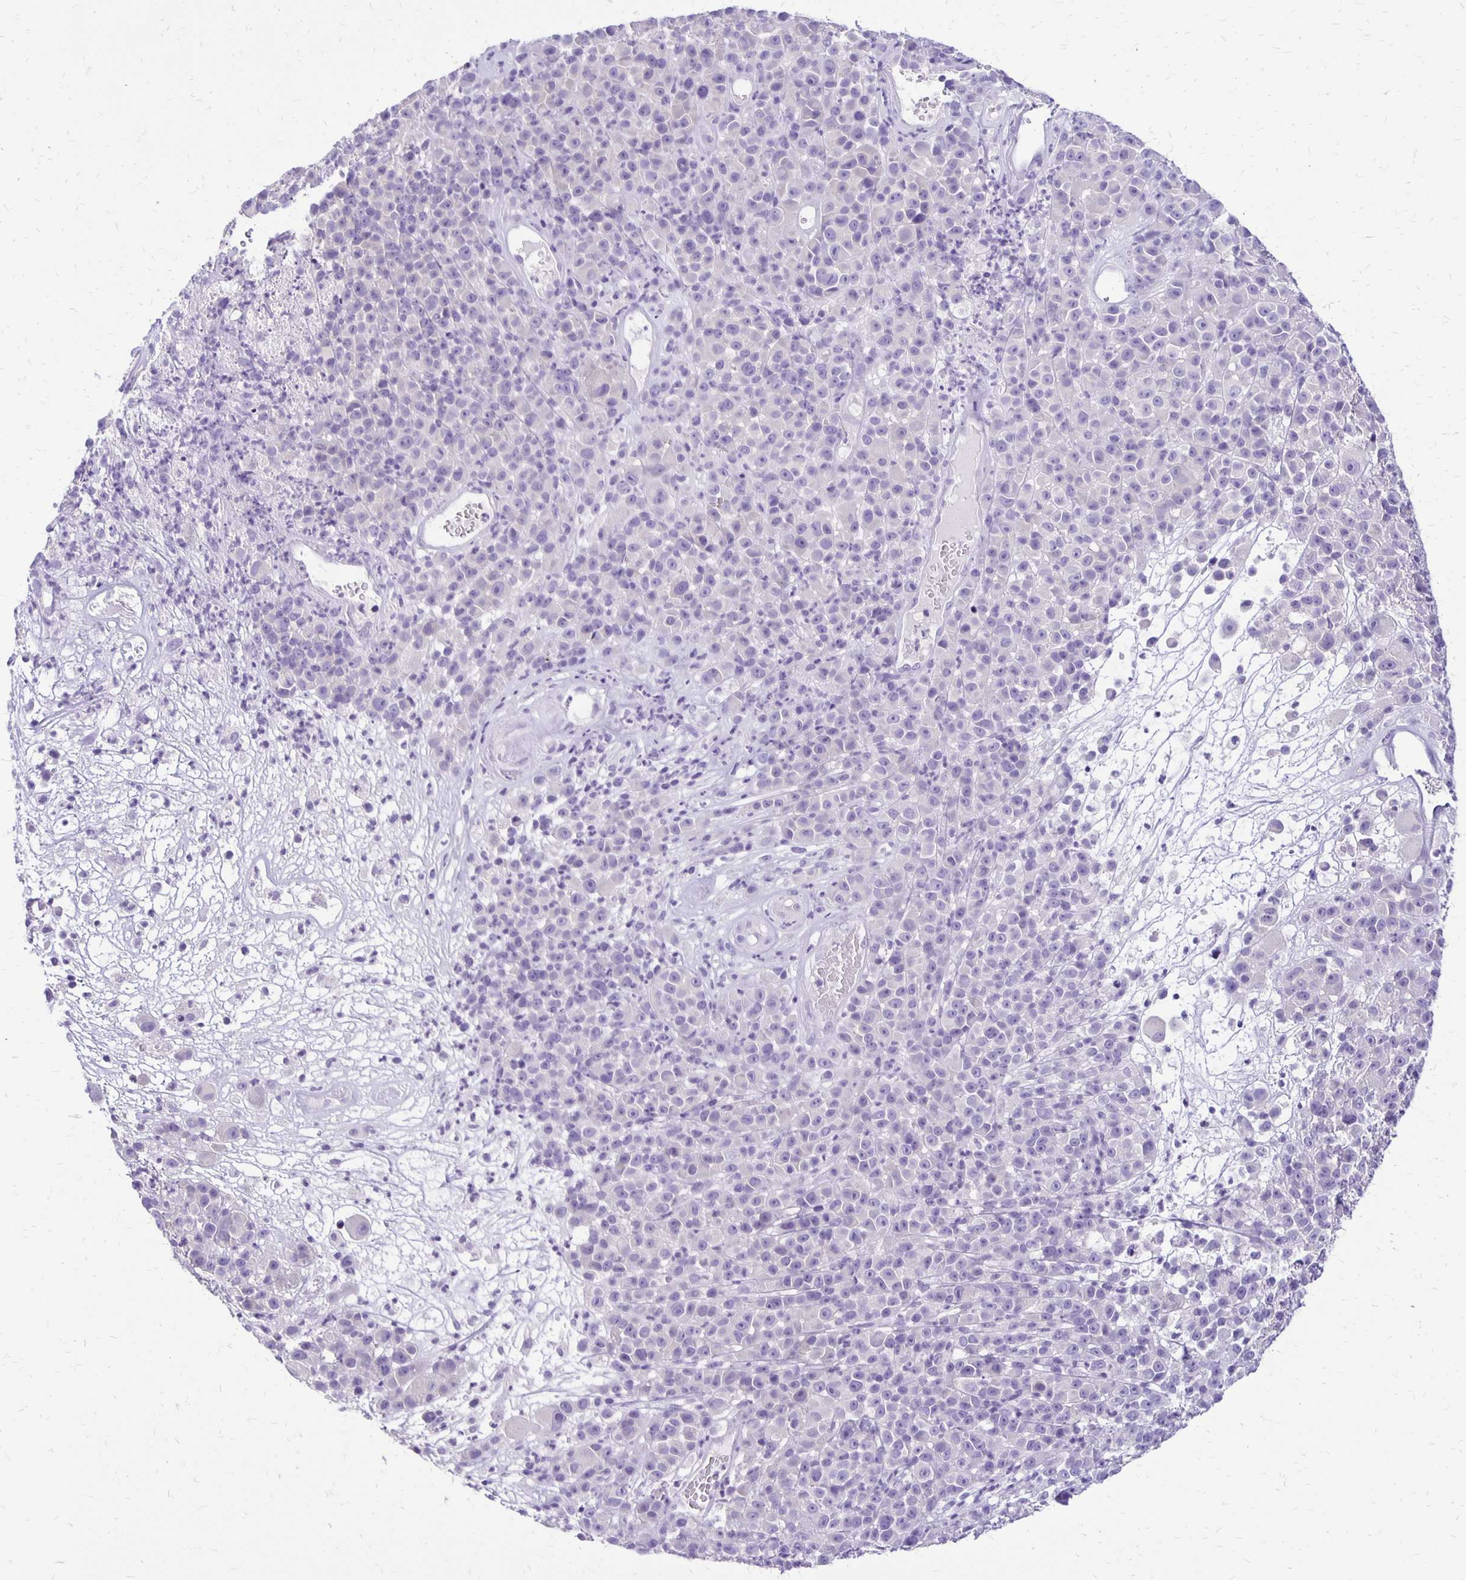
{"staining": {"intensity": "negative", "quantity": "none", "location": "none"}, "tissue": "melanoma", "cell_type": "Tumor cells", "image_type": "cancer", "snomed": [{"axis": "morphology", "description": "Malignant melanoma, NOS"}, {"axis": "topography", "description": "Skin"}, {"axis": "topography", "description": "Skin of back"}], "caption": "Immunohistochemistry histopathology image of neoplastic tissue: human melanoma stained with DAB displays no significant protein staining in tumor cells.", "gene": "ANKRD45", "patient": {"sex": "male", "age": 91}}